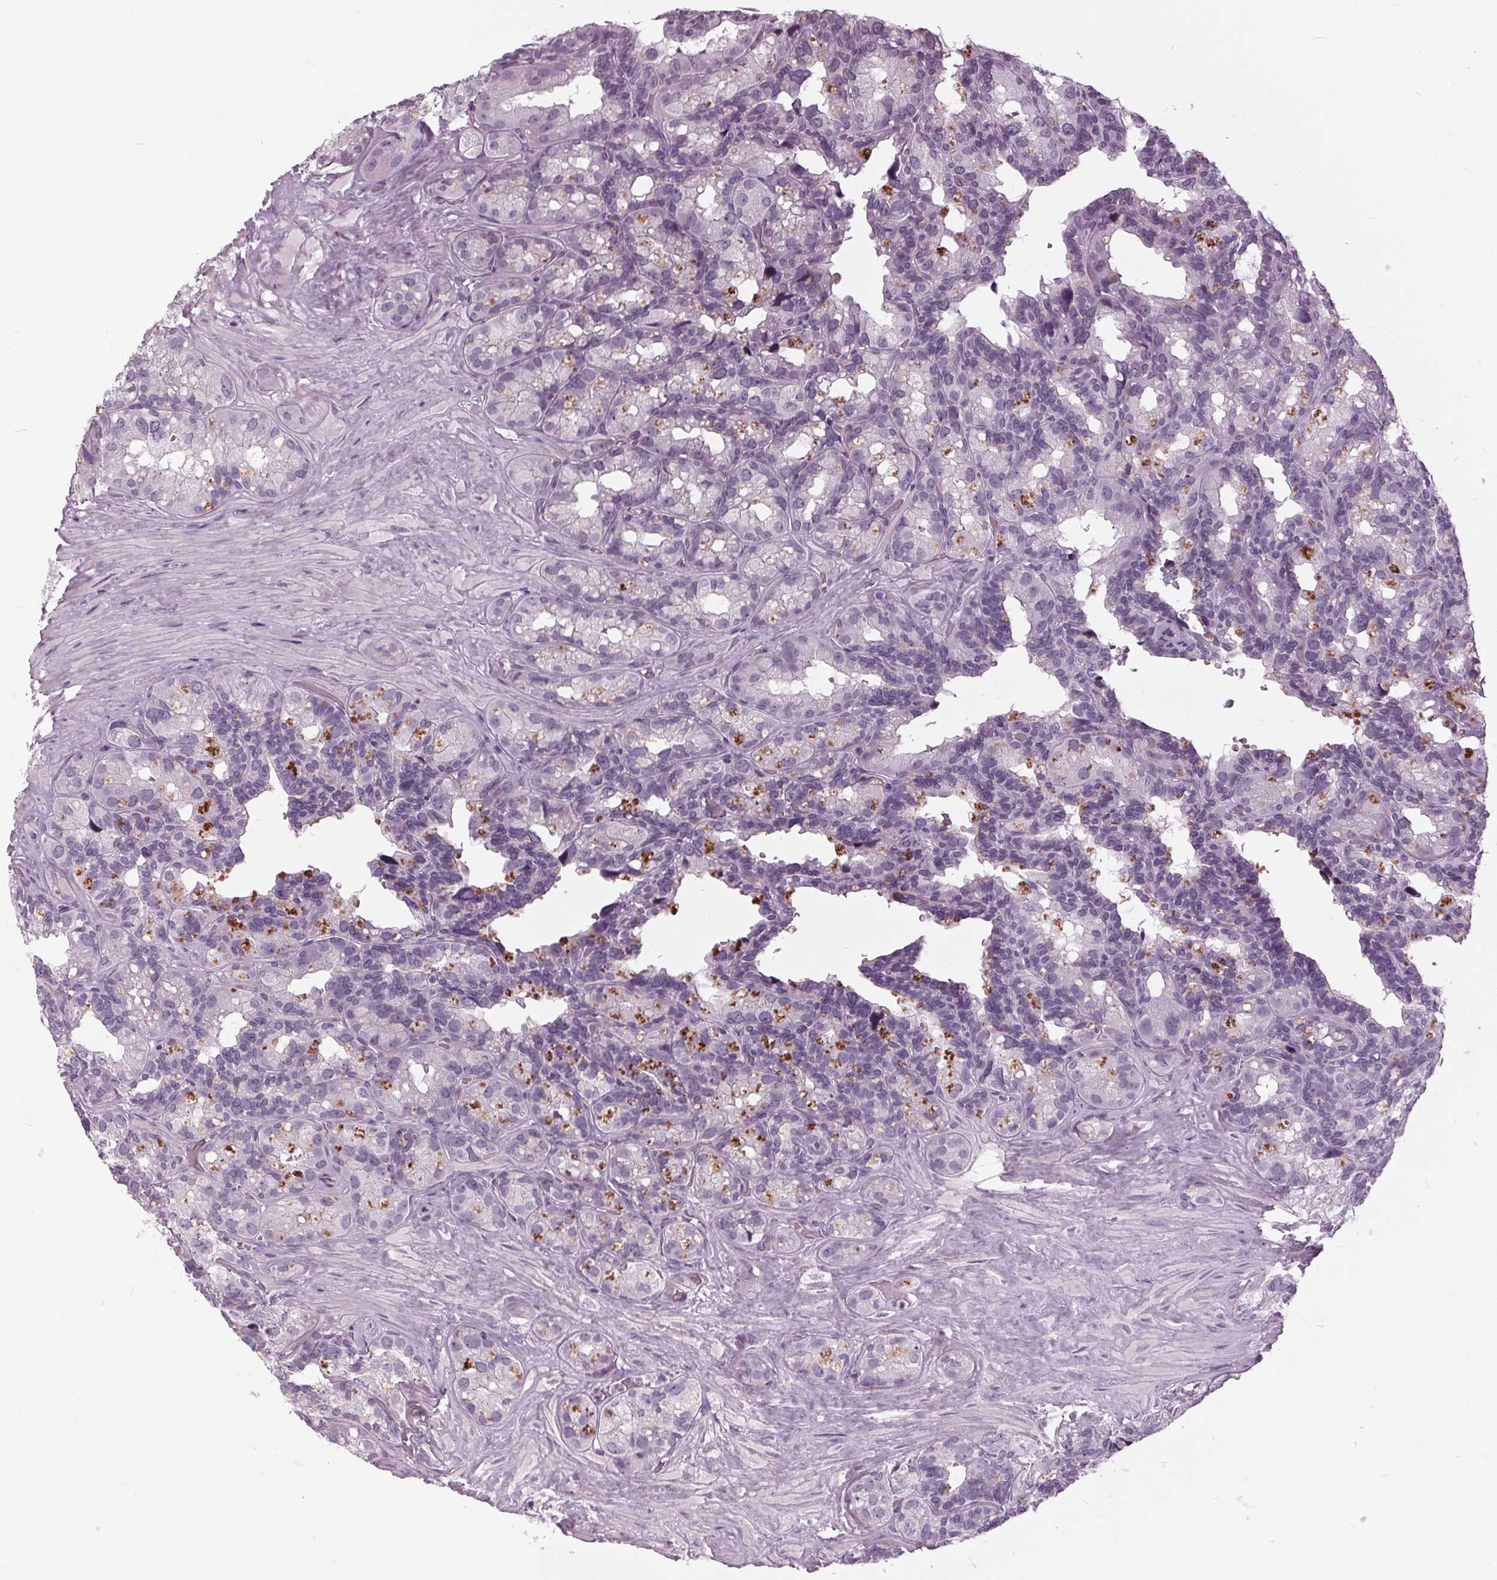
{"staining": {"intensity": "negative", "quantity": "none", "location": "none"}, "tissue": "seminal vesicle", "cell_type": "Glandular cells", "image_type": "normal", "snomed": [{"axis": "morphology", "description": "Normal tissue, NOS"}, {"axis": "topography", "description": "Seminal veicle"}], "caption": "Seminal vesicle was stained to show a protein in brown. There is no significant expression in glandular cells. The staining is performed using DAB (3,3'-diaminobenzidine) brown chromogen with nuclei counter-stained in using hematoxylin.", "gene": "SLC9A4", "patient": {"sex": "male", "age": 60}}